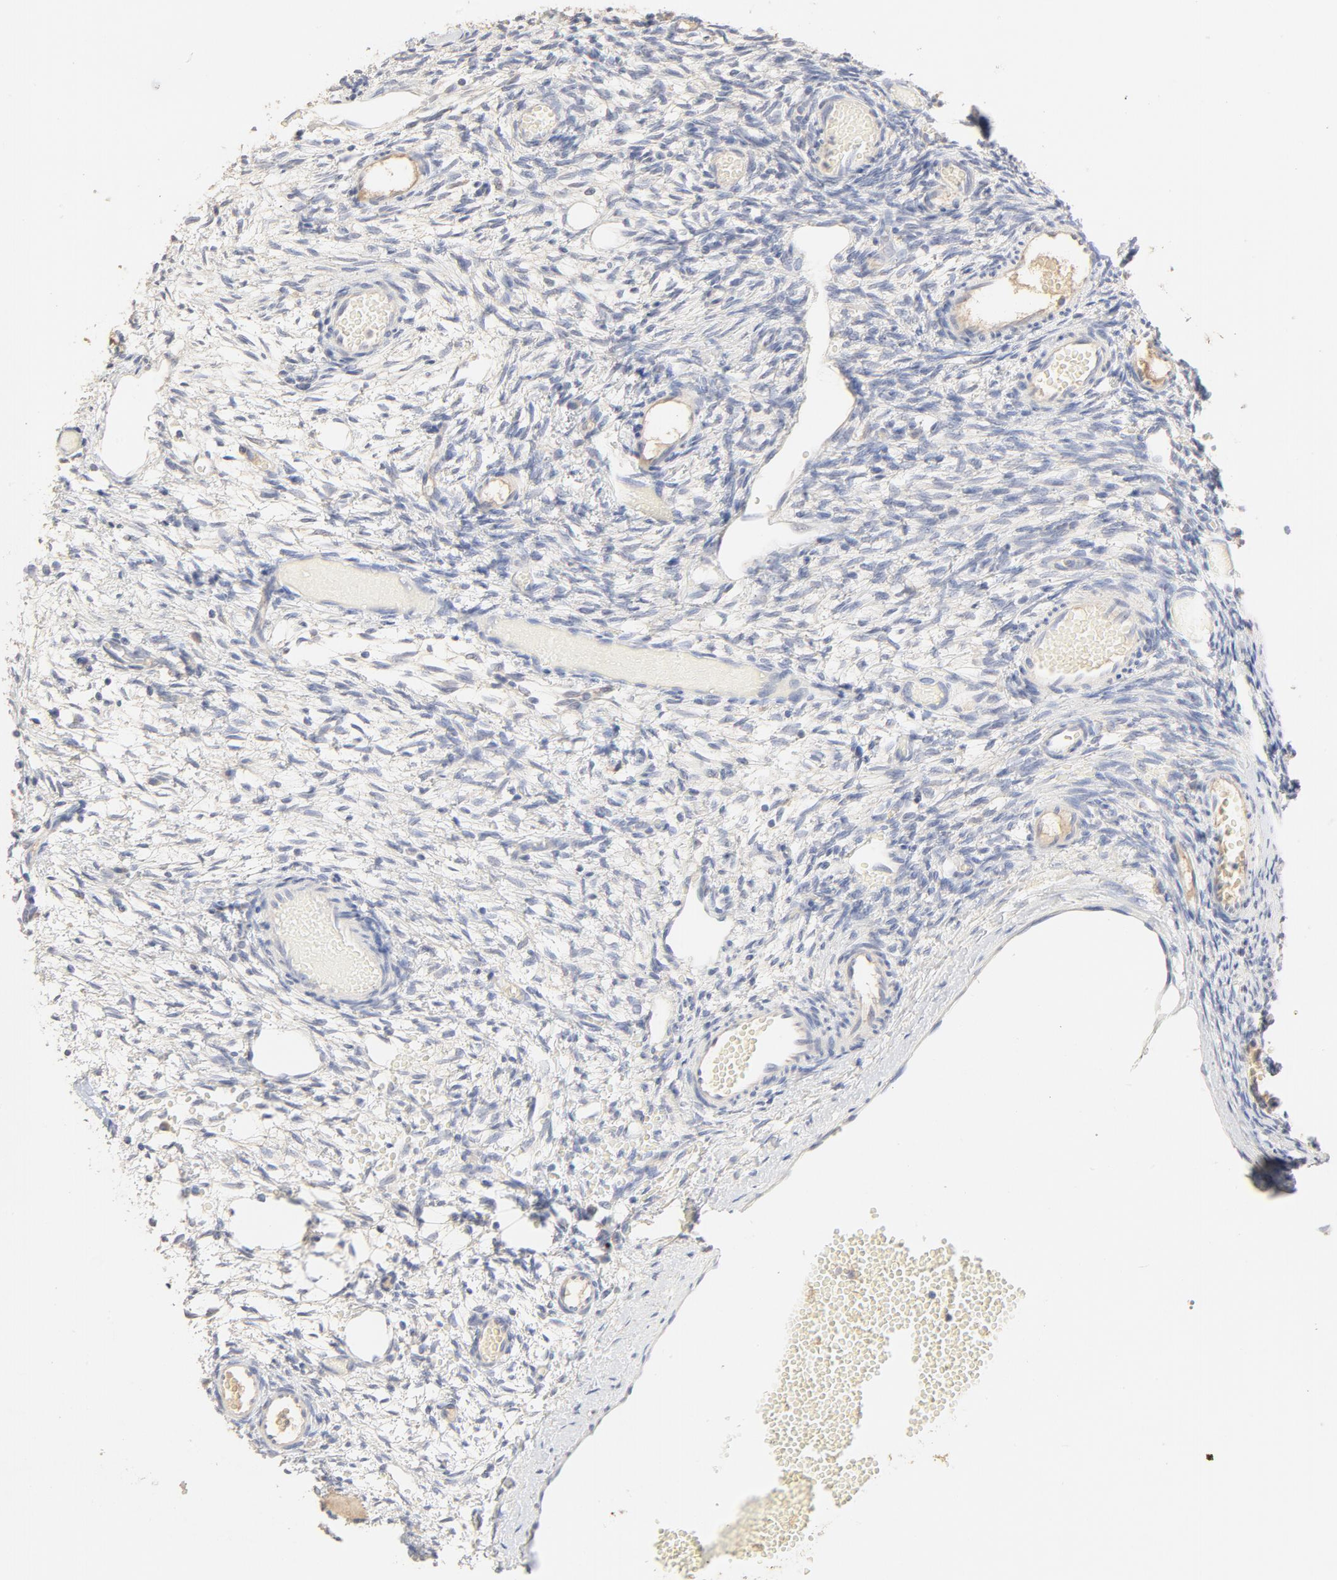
{"staining": {"intensity": "negative", "quantity": "none", "location": "none"}, "tissue": "ovary", "cell_type": "Ovarian stroma cells", "image_type": "normal", "snomed": [{"axis": "morphology", "description": "Normal tissue, NOS"}, {"axis": "topography", "description": "Ovary"}], "caption": "A high-resolution image shows immunohistochemistry staining of unremarkable ovary, which exhibits no significant staining in ovarian stroma cells.", "gene": "FCGBP", "patient": {"sex": "female", "age": 35}}